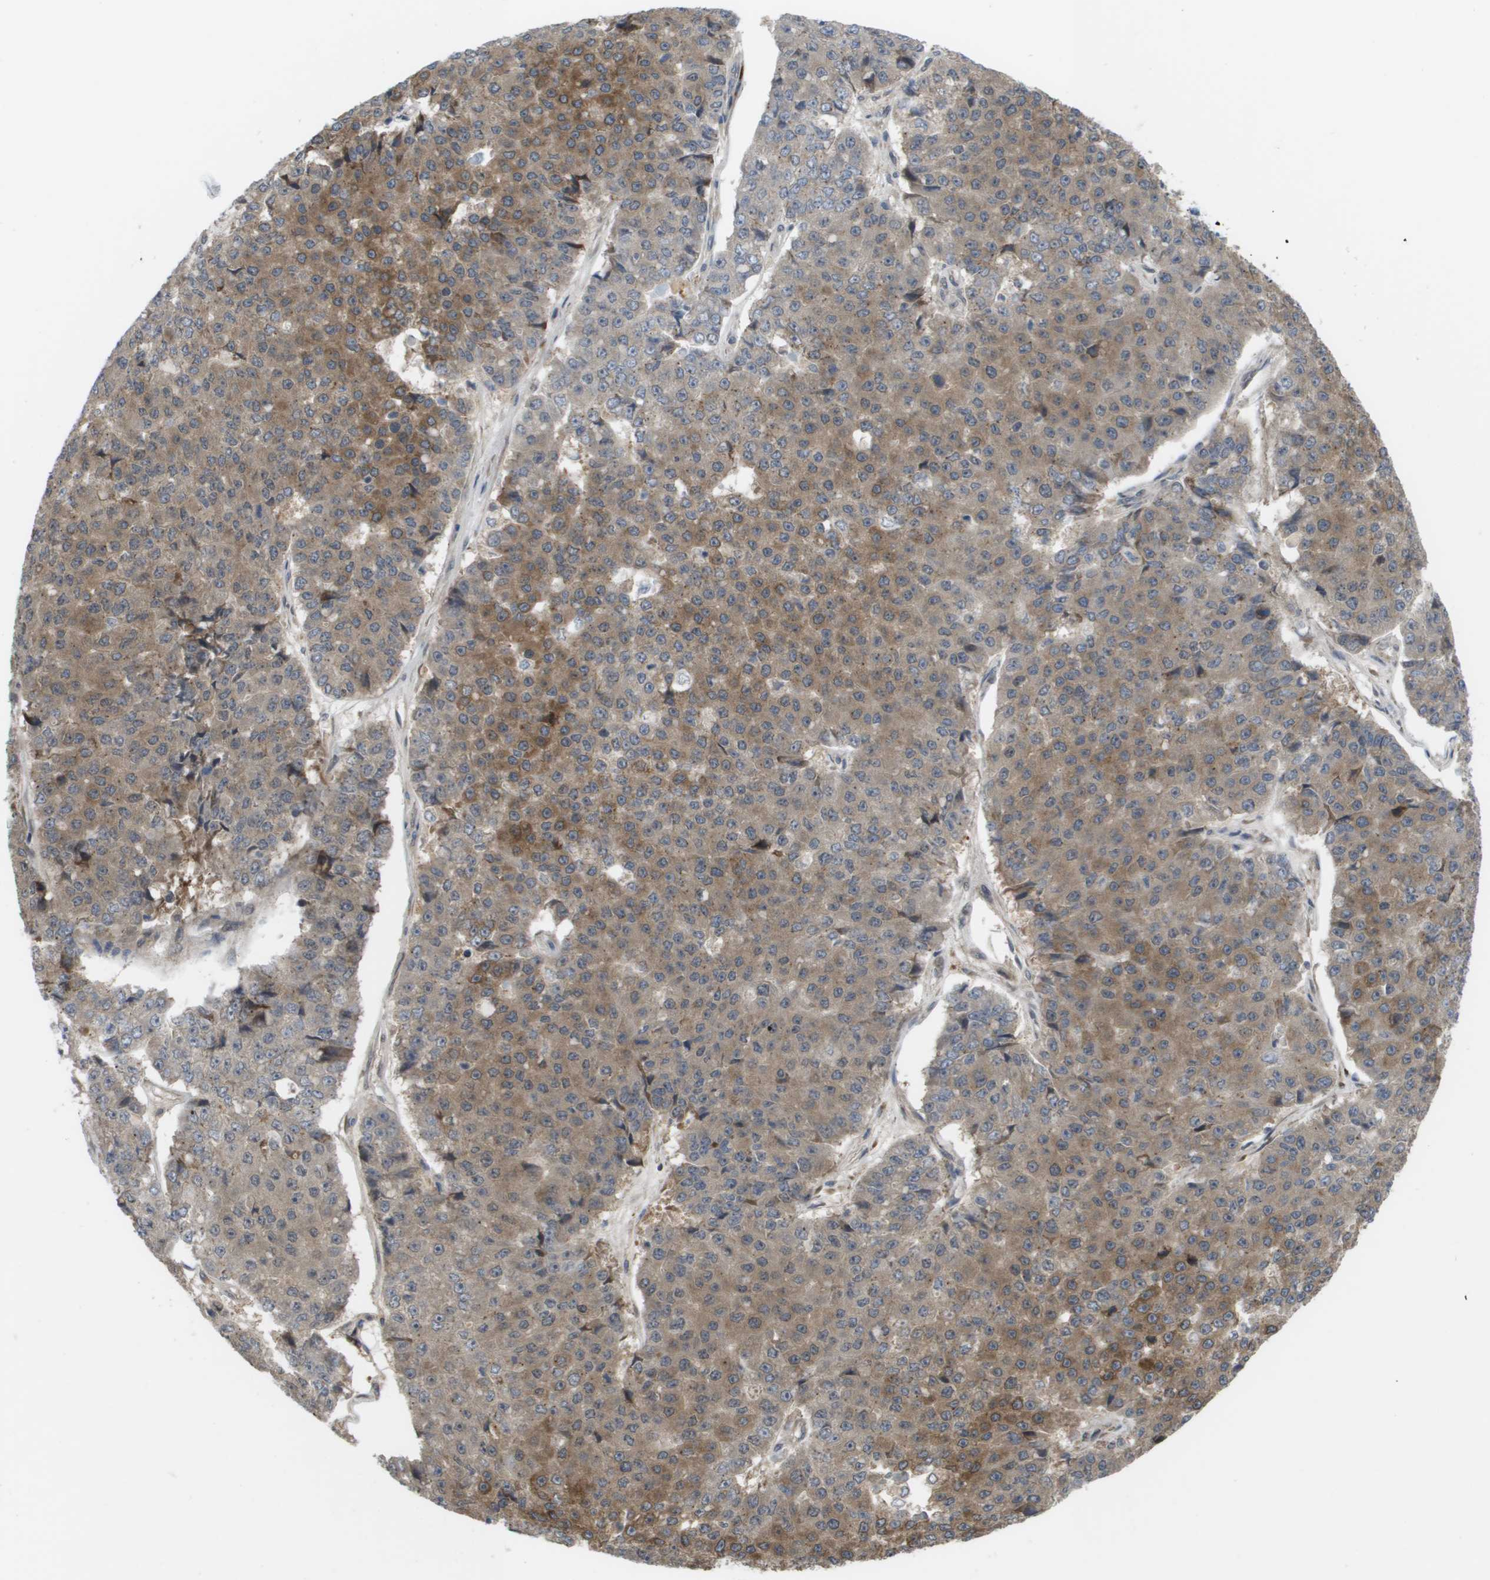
{"staining": {"intensity": "moderate", "quantity": ">75%", "location": "cytoplasmic/membranous"}, "tissue": "pancreatic cancer", "cell_type": "Tumor cells", "image_type": "cancer", "snomed": [{"axis": "morphology", "description": "Adenocarcinoma, NOS"}, {"axis": "topography", "description": "Pancreas"}], "caption": "High-power microscopy captured an immunohistochemistry photomicrograph of pancreatic cancer, revealing moderate cytoplasmic/membranous expression in approximately >75% of tumor cells. (DAB = brown stain, brightfield microscopy at high magnification).", "gene": "CTPS2", "patient": {"sex": "male", "age": 50}}